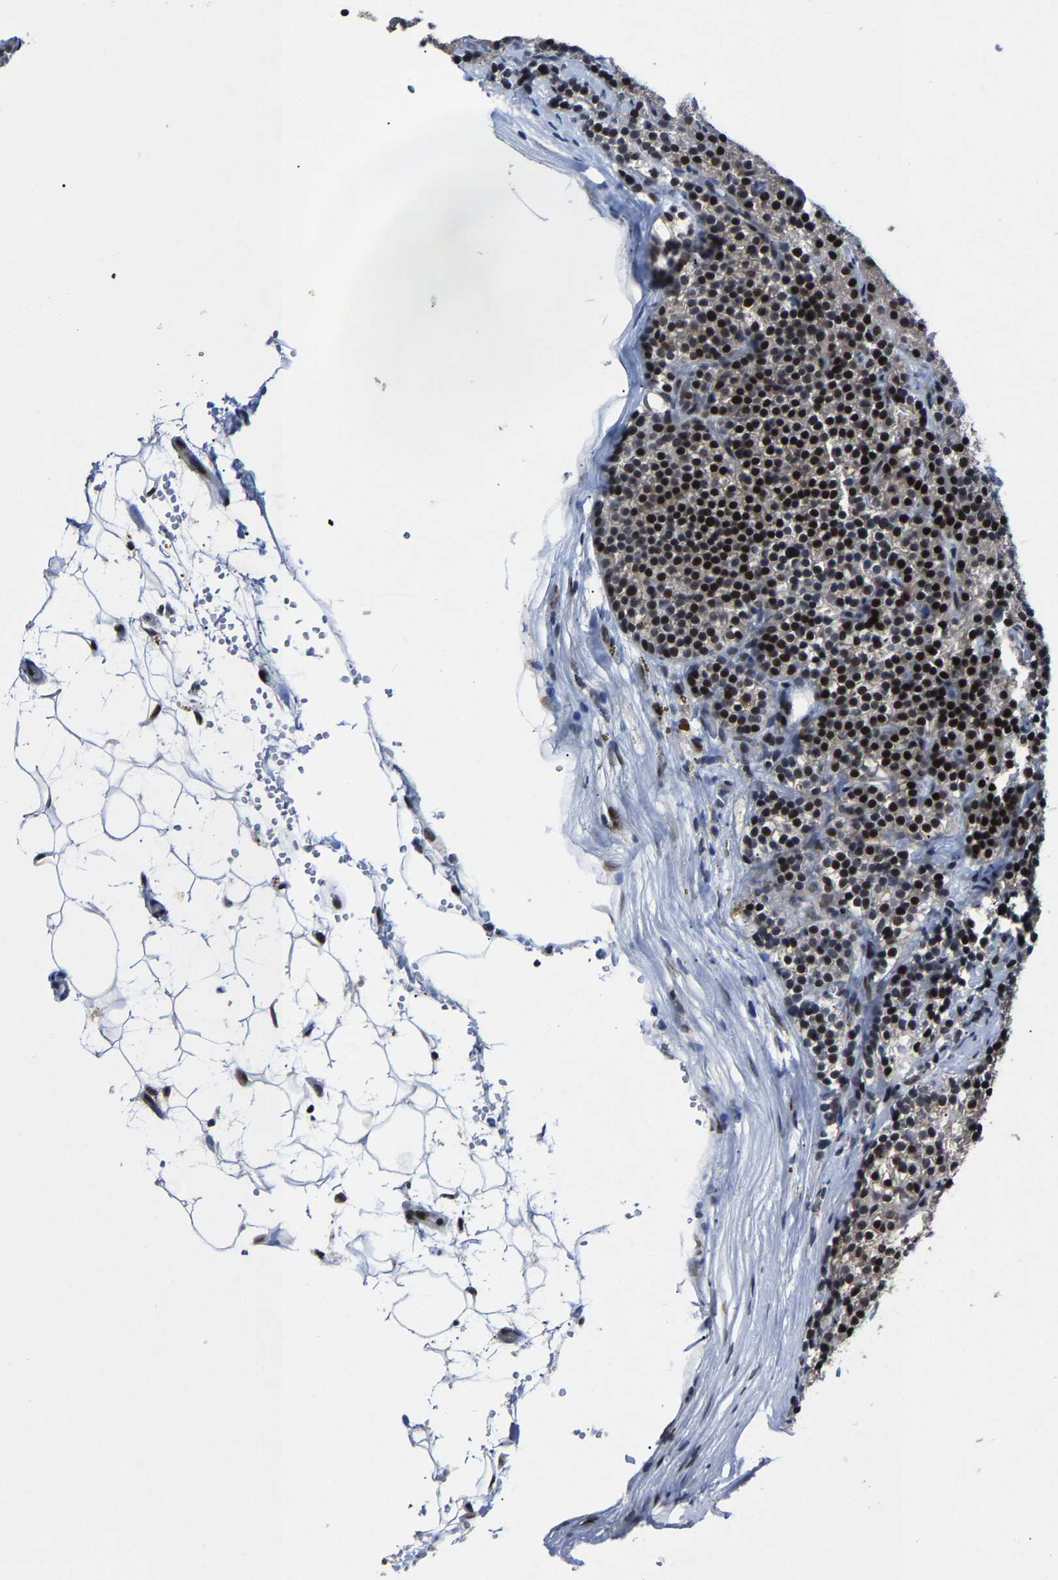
{"staining": {"intensity": "strong", "quantity": ">75%", "location": "nuclear"}, "tissue": "parathyroid gland", "cell_type": "Glandular cells", "image_type": "normal", "snomed": [{"axis": "morphology", "description": "Normal tissue, NOS"}, {"axis": "morphology", "description": "Adenoma, NOS"}, {"axis": "topography", "description": "Parathyroid gland"}], "caption": "DAB (3,3'-diaminobenzidine) immunohistochemical staining of normal human parathyroid gland displays strong nuclear protein expression in about >75% of glandular cells.", "gene": "LSM8", "patient": {"sex": "male", "age": 75}}